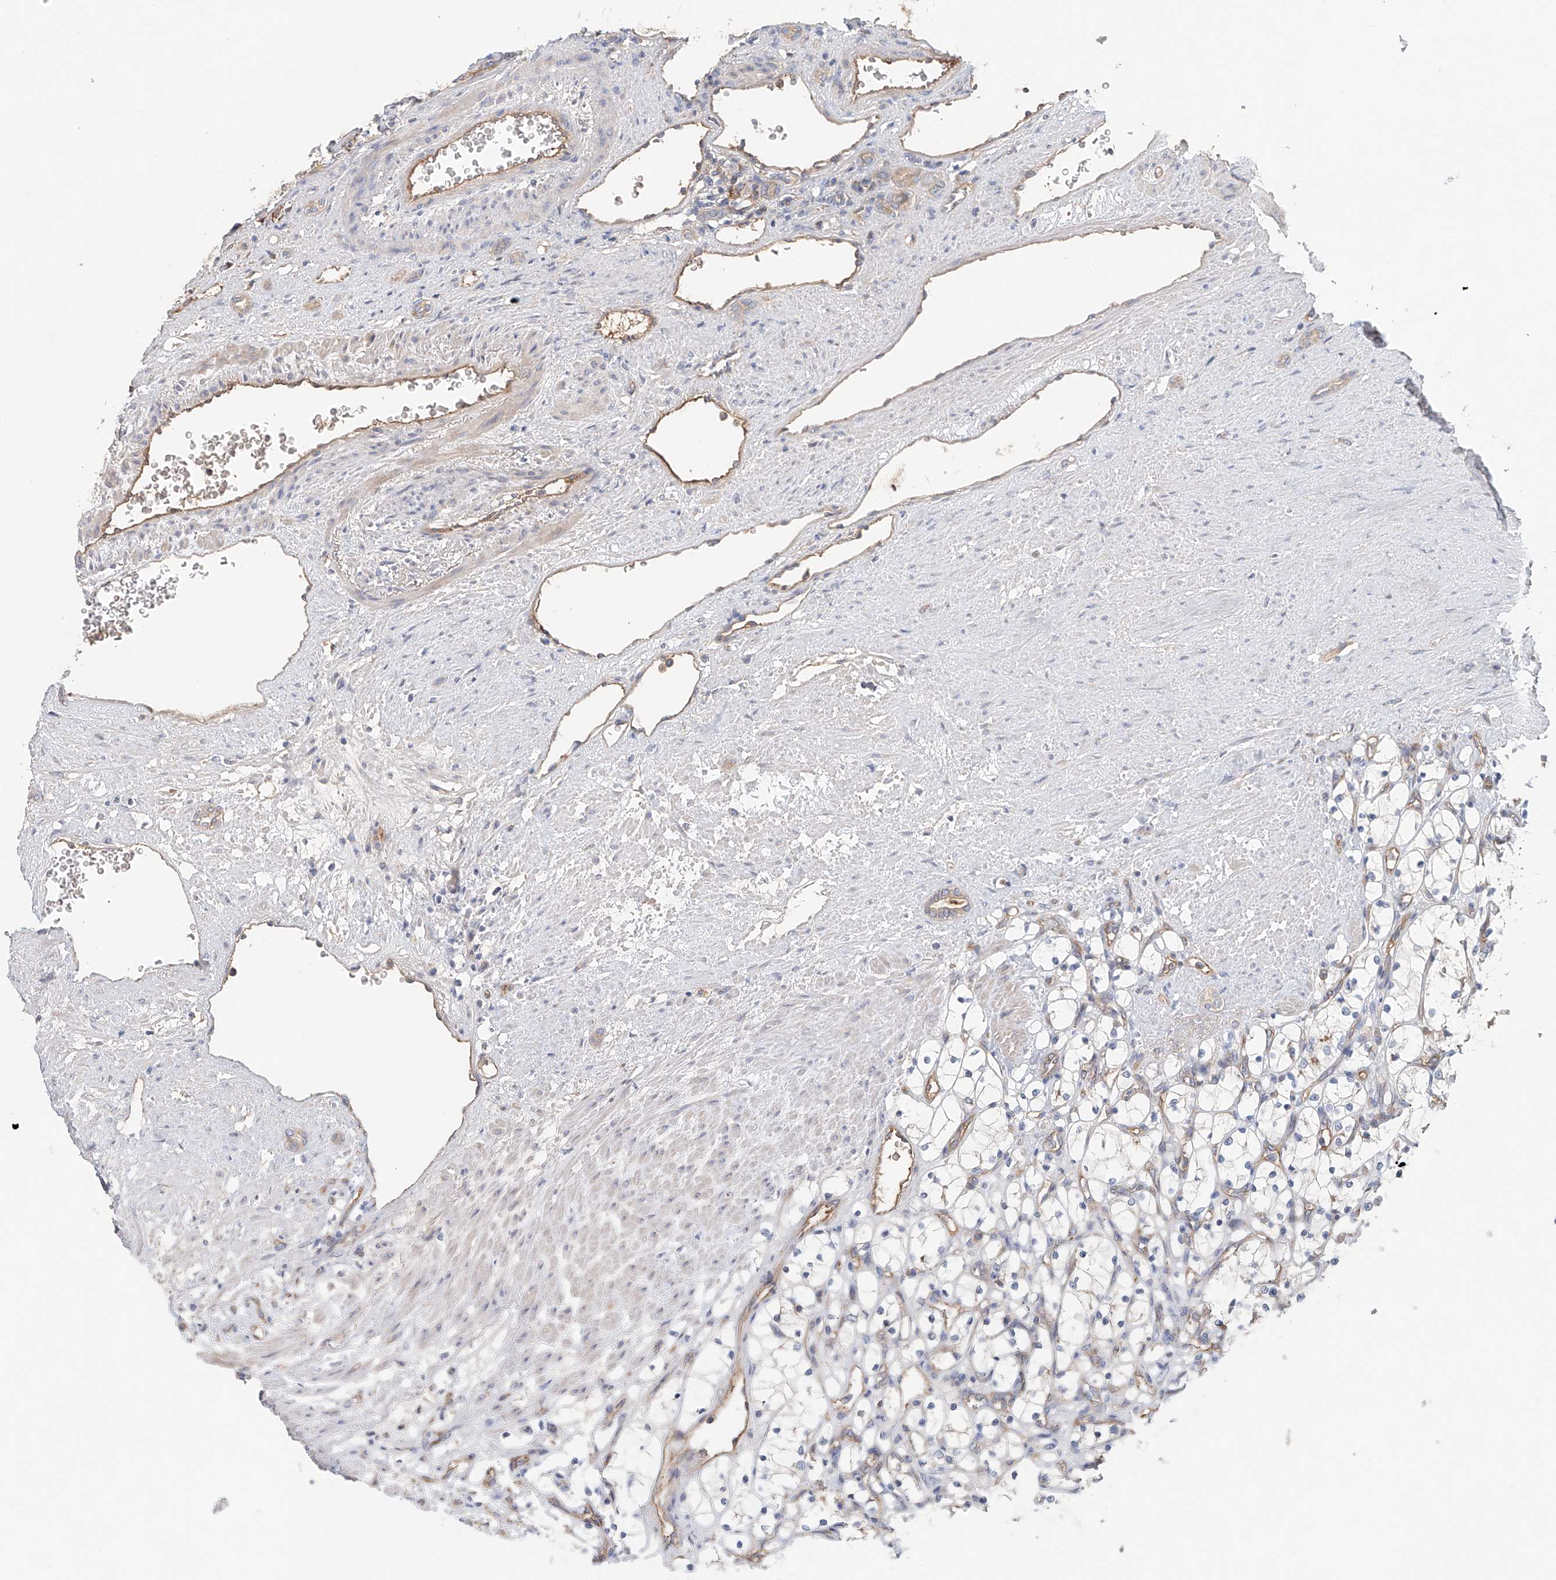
{"staining": {"intensity": "negative", "quantity": "none", "location": "none"}, "tissue": "renal cancer", "cell_type": "Tumor cells", "image_type": "cancer", "snomed": [{"axis": "morphology", "description": "Adenocarcinoma, NOS"}, {"axis": "topography", "description": "Kidney"}], "caption": "Adenocarcinoma (renal) was stained to show a protein in brown. There is no significant positivity in tumor cells.", "gene": "FRYL", "patient": {"sex": "female", "age": 69}}